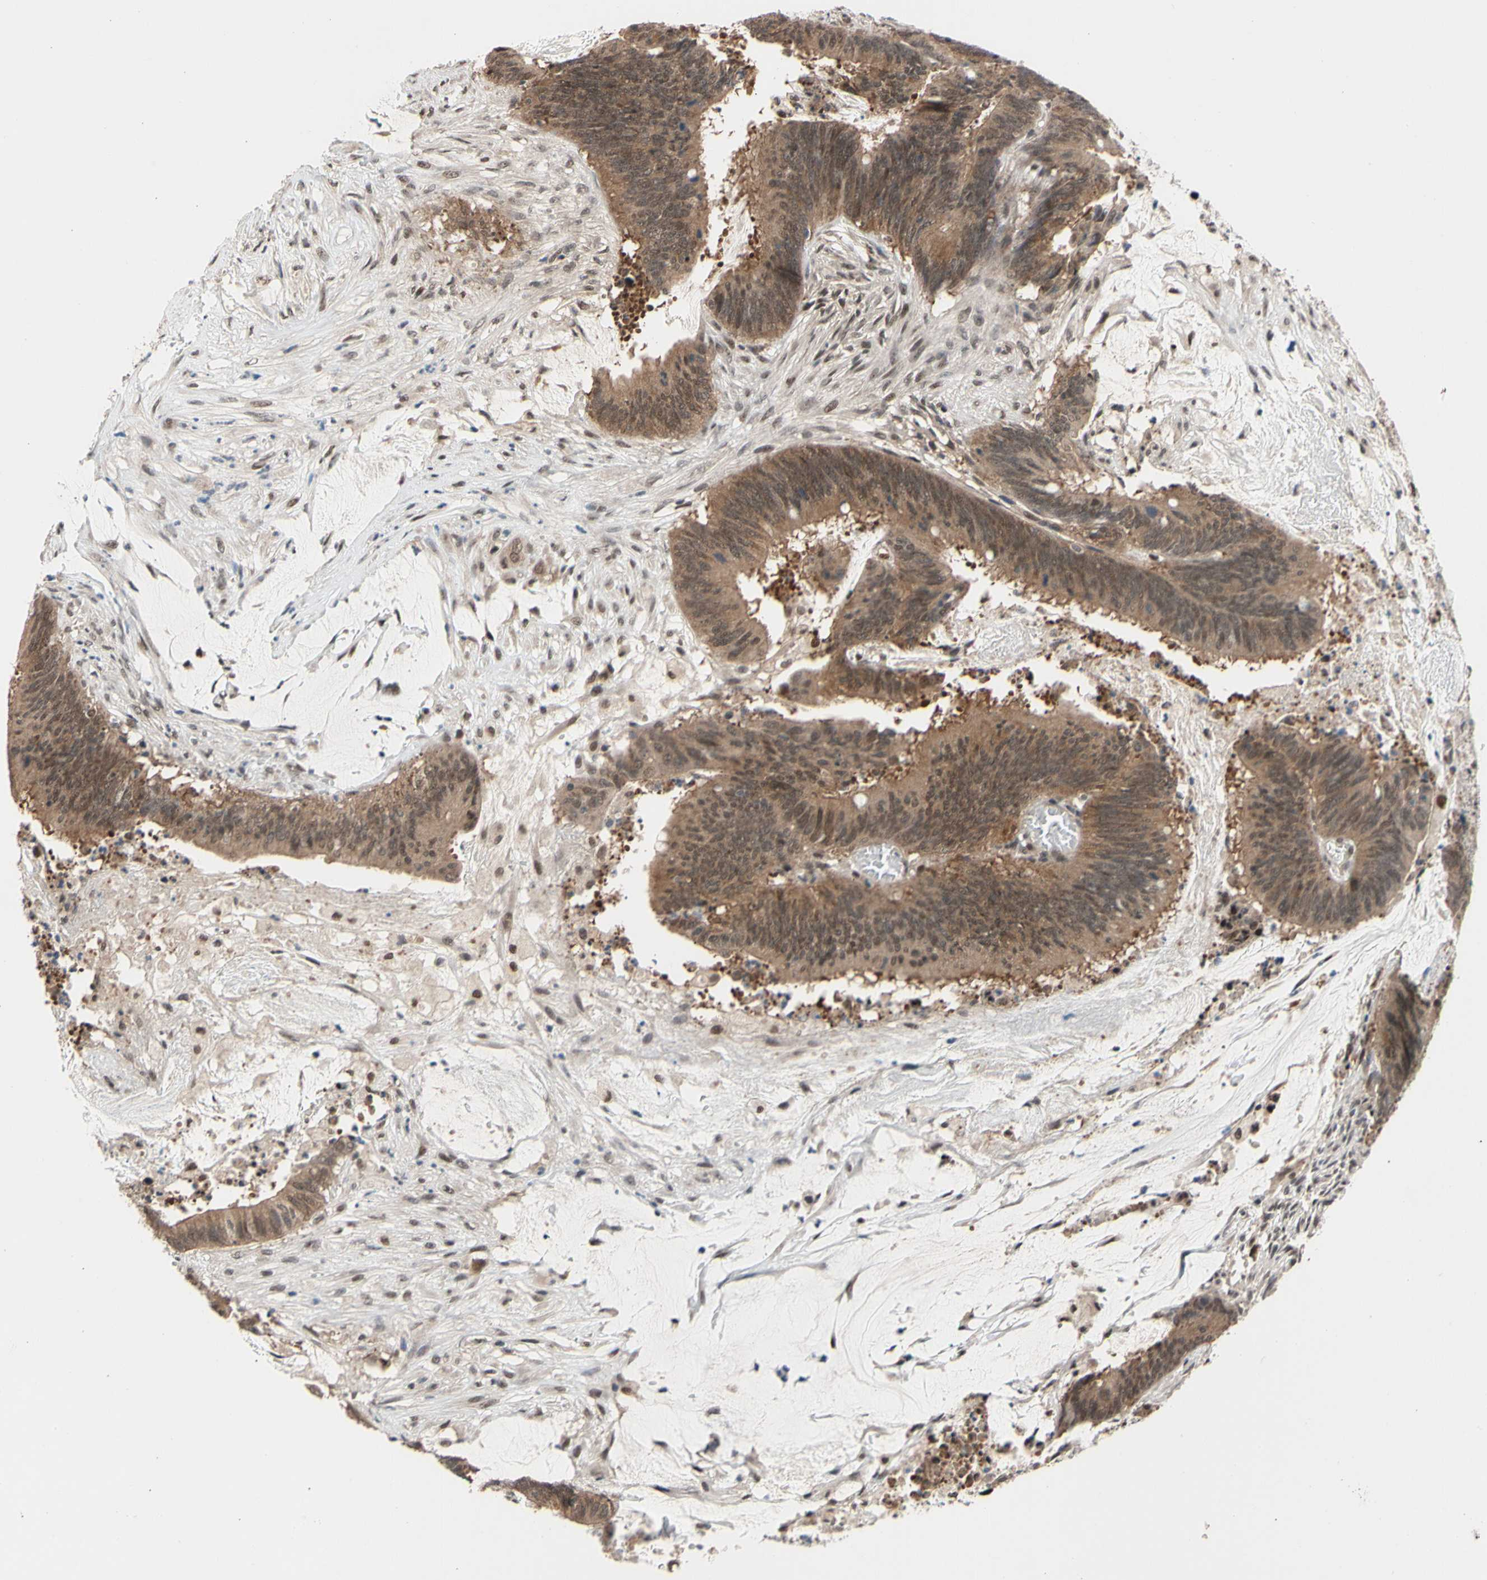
{"staining": {"intensity": "moderate", "quantity": ">75%", "location": "cytoplasmic/membranous"}, "tissue": "colorectal cancer", "cell_type": "Tumor cells", "image_type": "cancer", "snomed": [{"axis": "morphology", "description": "Adenocarcinoma, NOS"}, {"axis": "topography", "description": "Rectum"}], "caption": "Colorectal cancer (adenocarcinoma) was stained to show a protein in brown. There is medium levels of moderate cytoplasmic/membranous expression in approximately >75% of tumor cells. (DAB IHC, brown staining for protein, blue staining for nuclei).", "gene": "NGEF", "patient": {"sex": "female", "age": 66}}